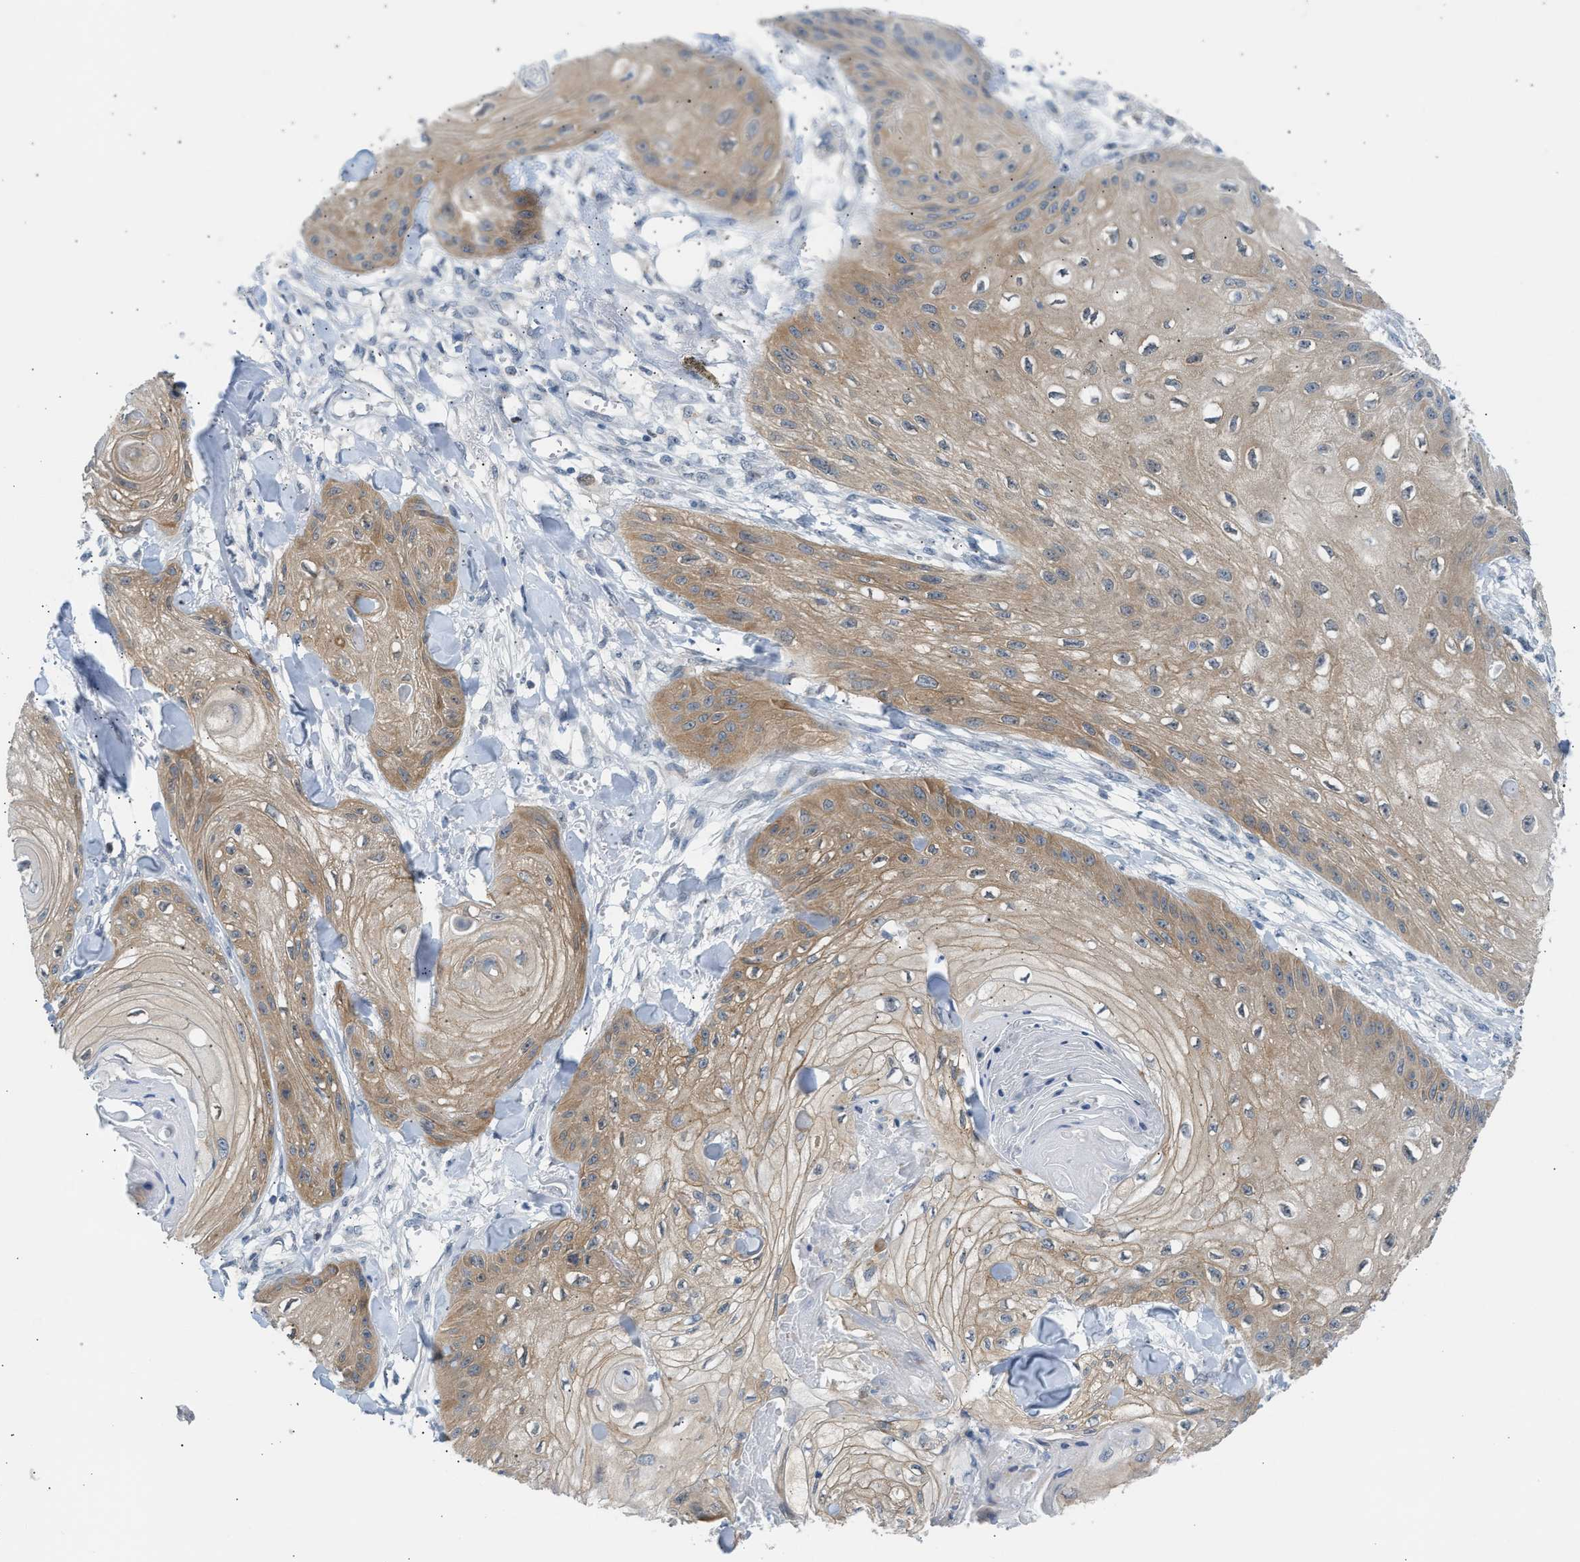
{"staining": {"intensity": "moderate", "quantity": ">75%", "location": "cytoplasmic/membranous"}, "tissue": "skin cancer", "cell_type": "Tumor cells", "image_type": "cancer", "snomed": [{"axis": "morphology", "description": "Squamous cell carcinoma, NOS"}, {"axis": "topography", "description": "Skin"}], "caption": "The histopathology image exhibits staining of skin cancer, revealing moderate cytoplasmic/membranous protein staining (brown color) within tumor cells.", "gene": "NPS", "patient": {"sex": "male", "age": 74}}